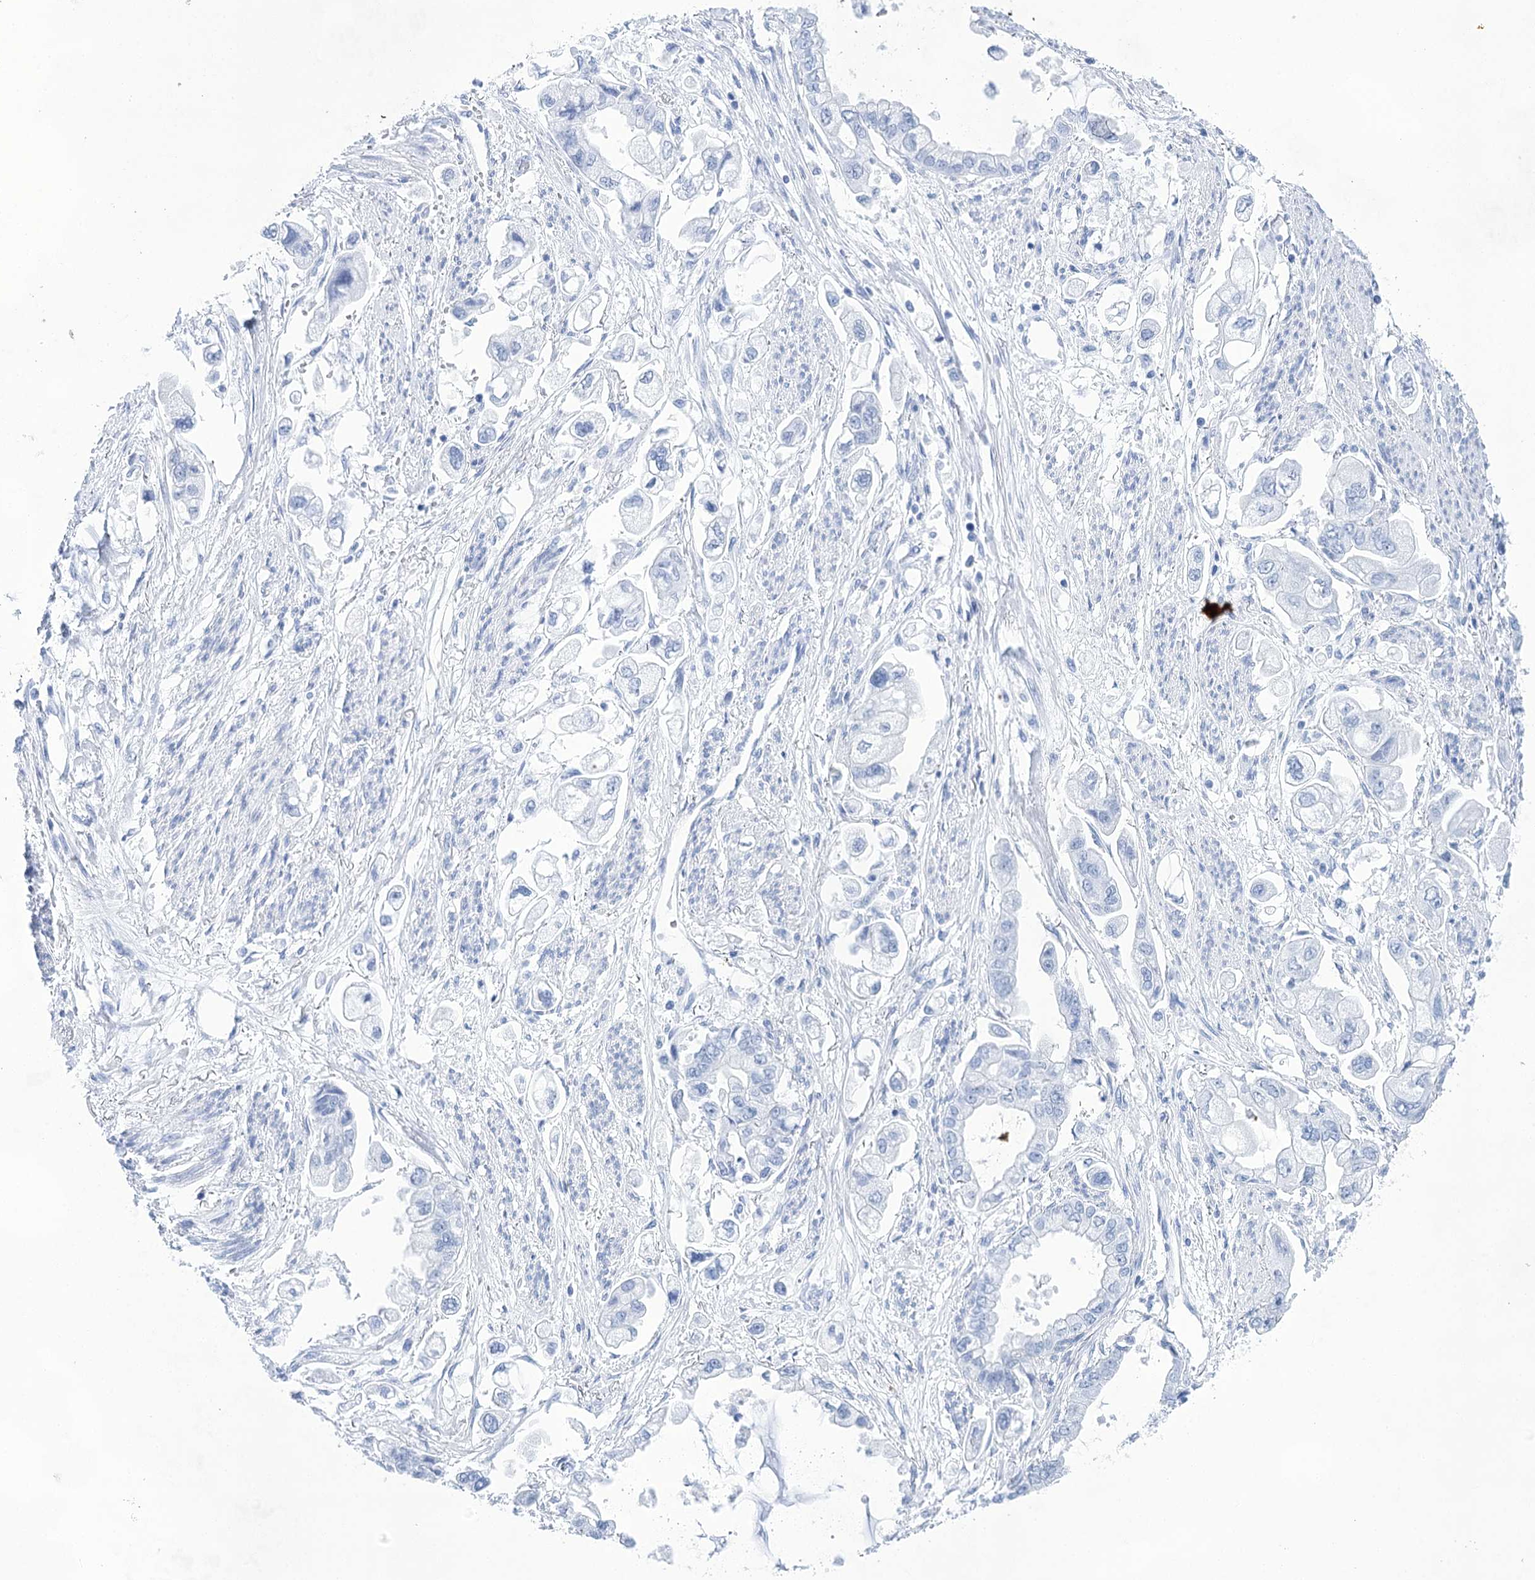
{"staining": {"intensity": "negative", "quantity": "none", "location": "none"}, "tissue": "stomach cancer", "cell_type": "Tumor cells", "image_type": "cancer", "snomed": [{"axis": "morphology", "description": "Adenocarcinoma, NOS"}, {"axis": "topography", "description": "Stomach"}], "caption": "This is an immunohistochemistry photomicrograph of human stomach cancer (adenocarcinoma). There is no expression in tumor cells.", "gene": "LALBA", "patient": {"sex": "male", "age": 62}}